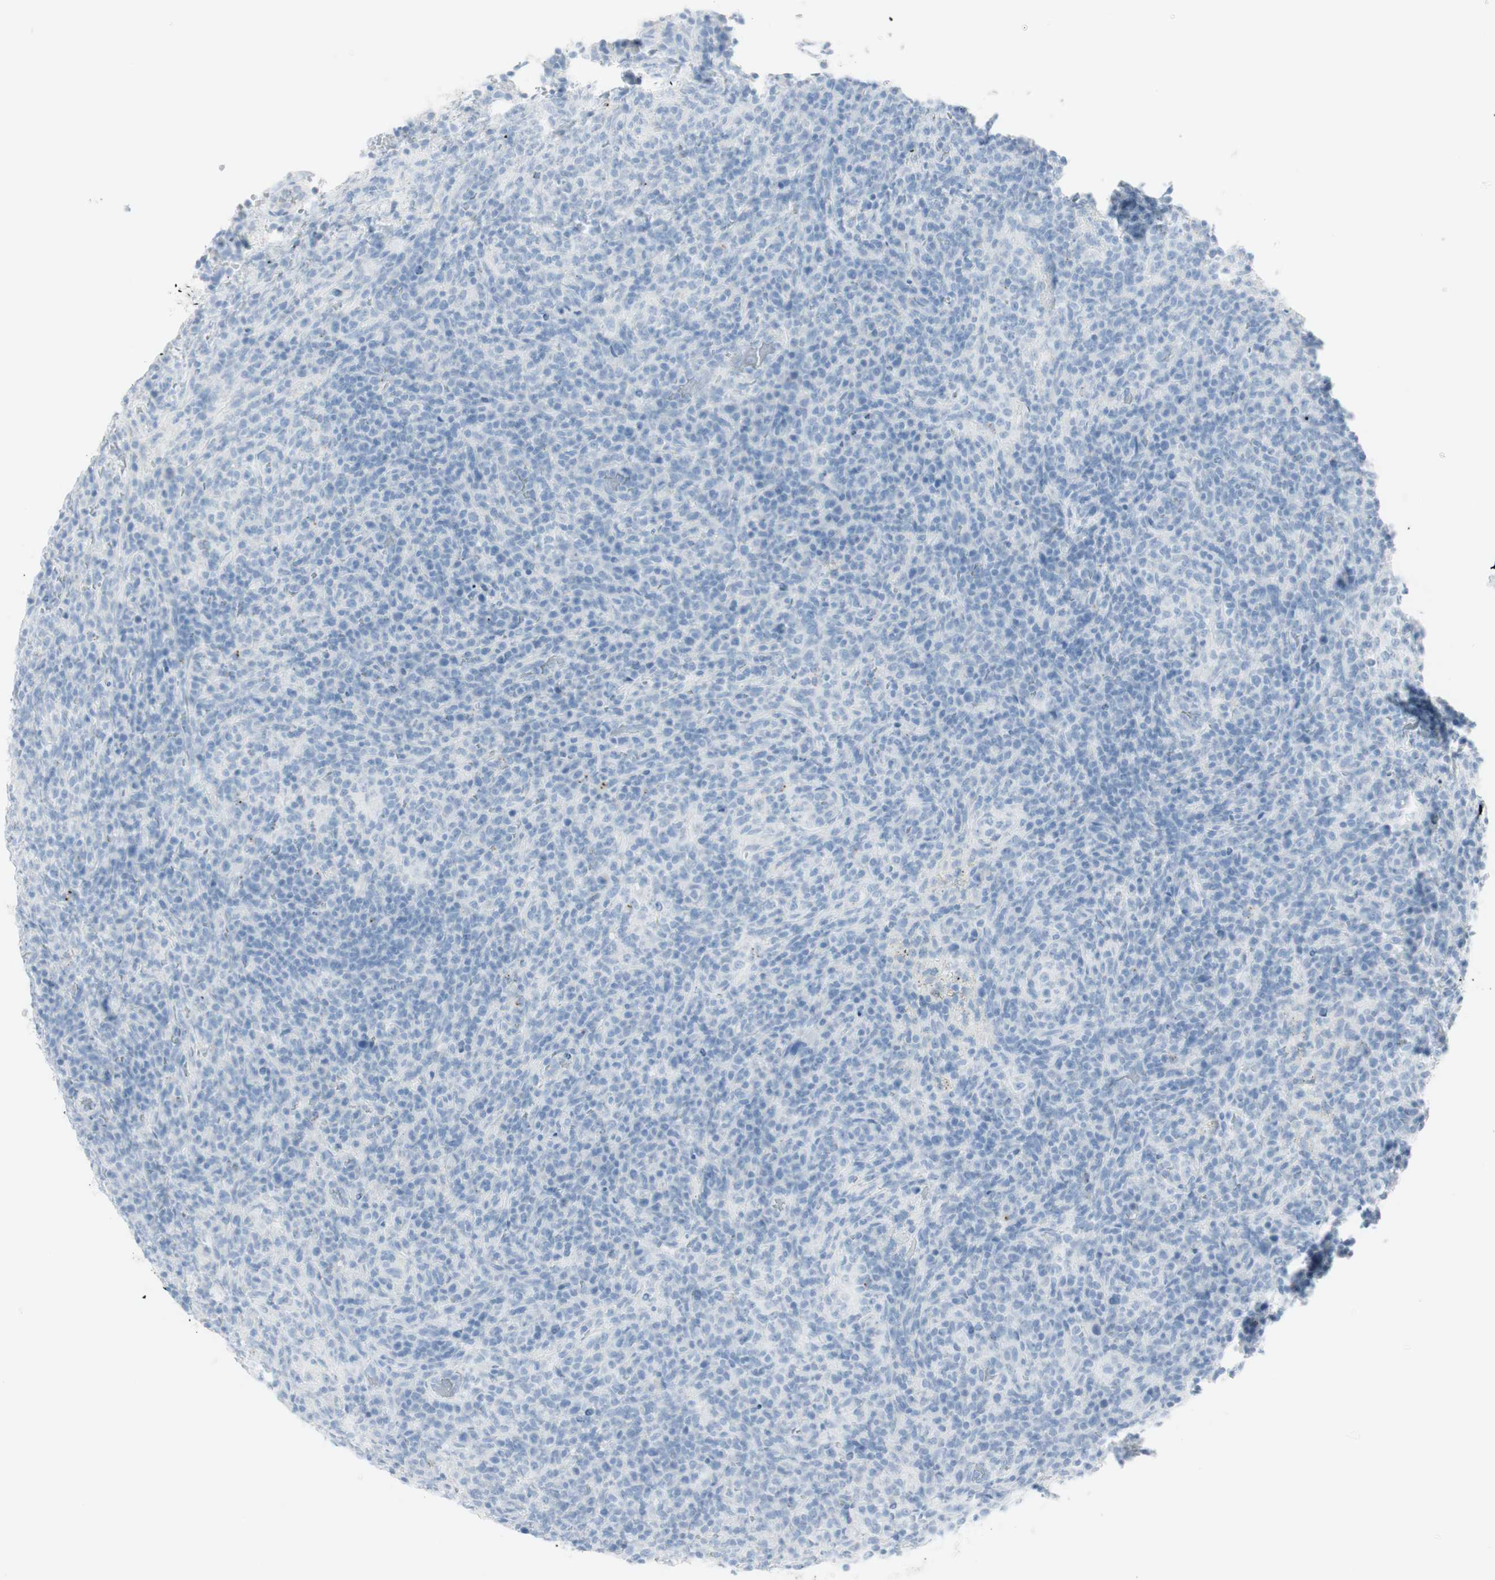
{"staining": {"intensity": "negative", "quantity": "none", "location": "none"}, "tissue": "lymphoma", "cell_type": "Tumor cells", "image_type": "cancer", "snomed": [{"axis": "morphology", "description": "Malignant lymphoma, non-Hodgkin's type, High grade"}, {"axis": "topography", "description": "Lymph node"}], "caption": "IHC of human malignant lymphoma, non-Hodgkin's type (high-grade) demonstrates no expression in tumor cells. The staining was performed using DAB to visualize the protein expression in brown, while the nuclei were stained in blue with hematoxylin (Magnification: 20x).", "gene": "NAPSA", "patient": {"sex": "female", "age": 76}}